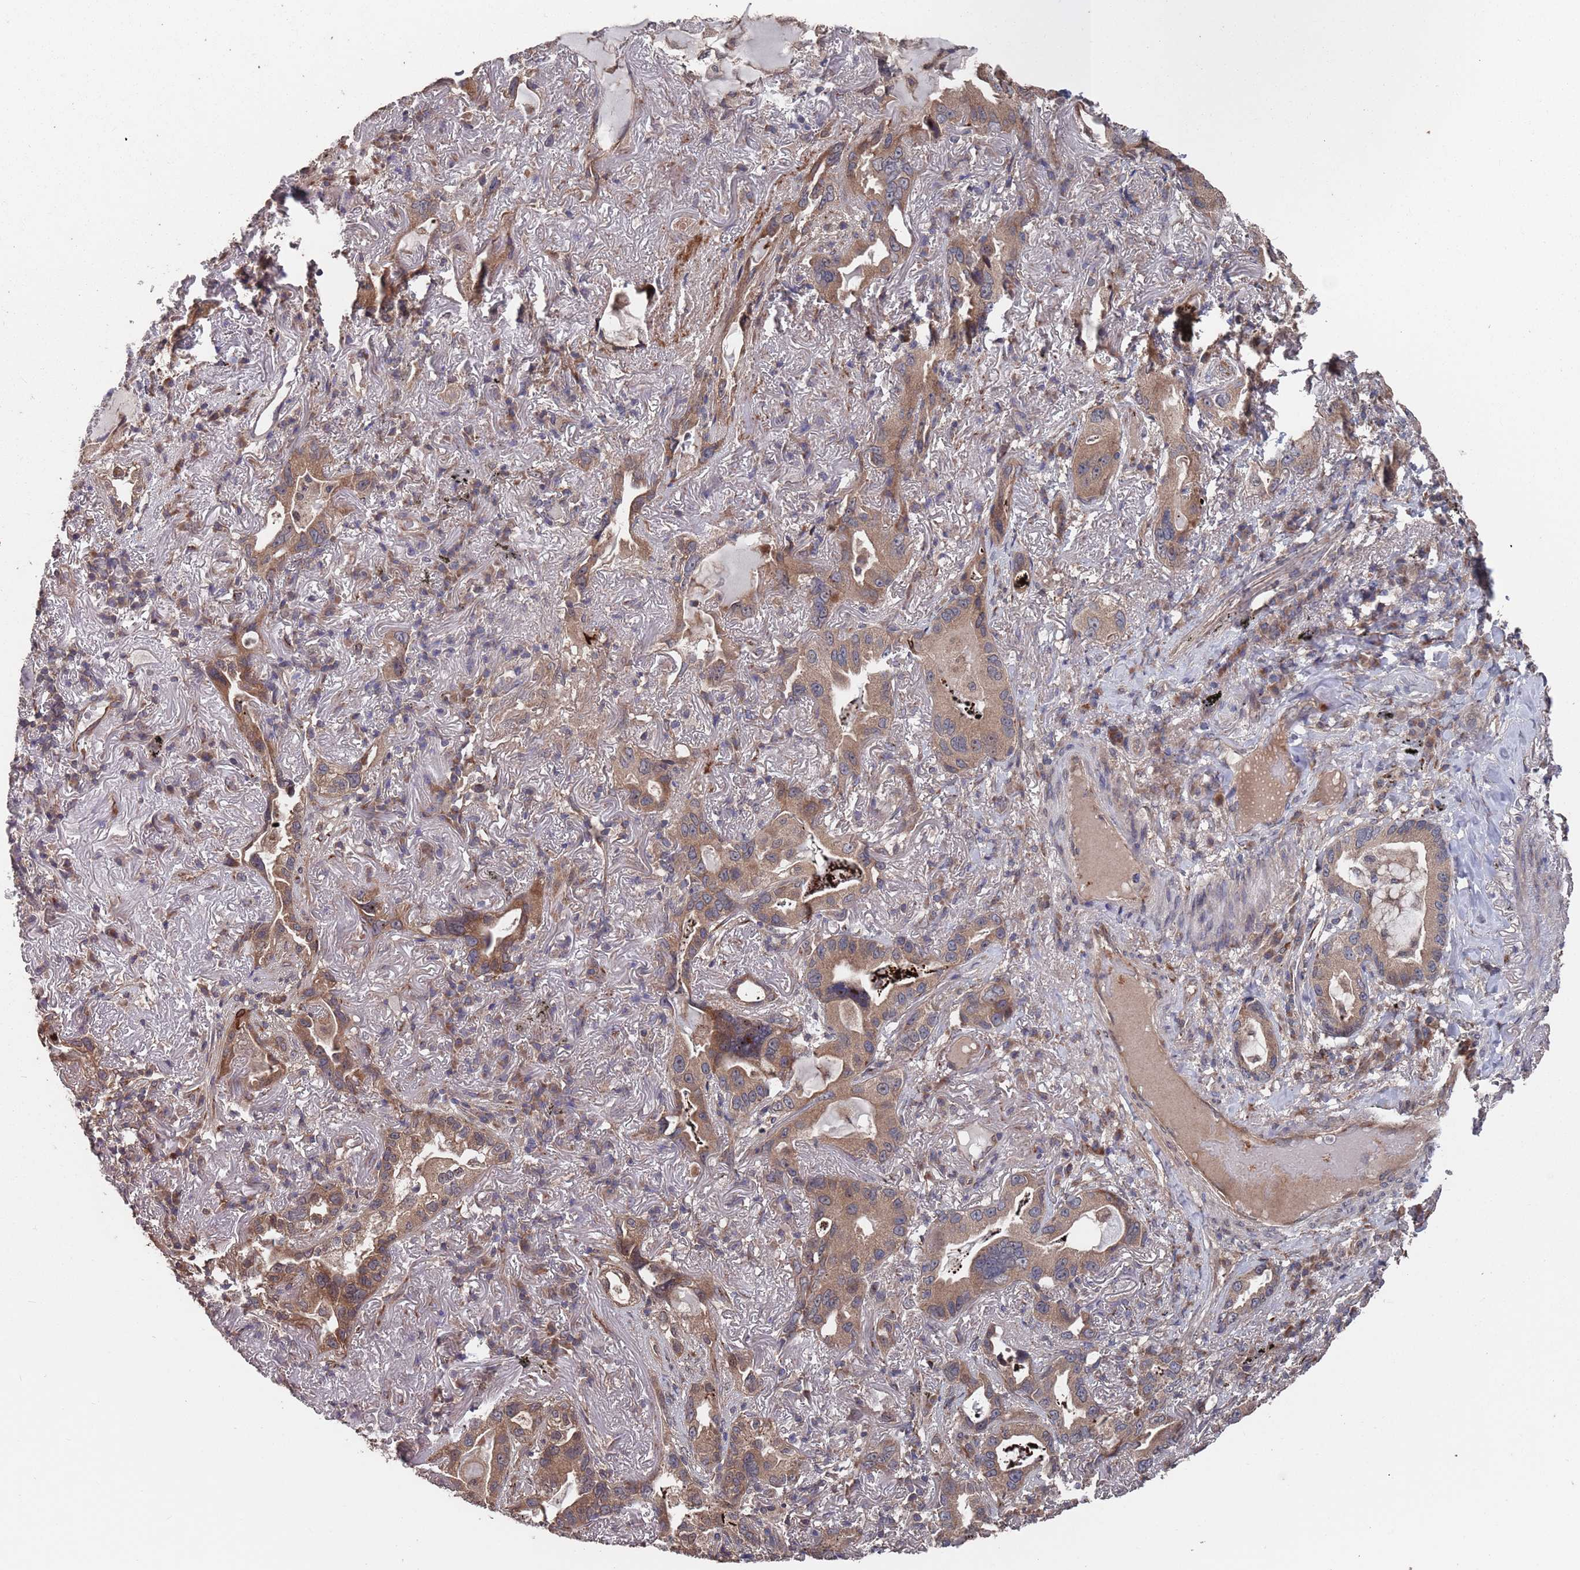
{"staining": {"intensity": "moderate", "quantity": ">75%", "location": "cytoplasmic/membranous"}, "tissue": "lung cancer", "cell_type": "Tumor cells", "image_type": "cancer", "snomed": [{"axis": "morphology", "description": "Adenocarcinoma, NOS"}, {"axis": "topography", "description": "Lung"}], "caption": "Immunohistochemical staining of human lung cancer (adenocarcinoma) exhibits medium levels of moderate cytoplasmic/membranous protein staining in approximately >75% of tumor cells.", "gene": "UNC45A", "patient": {"sex": "female", "age": 69}}